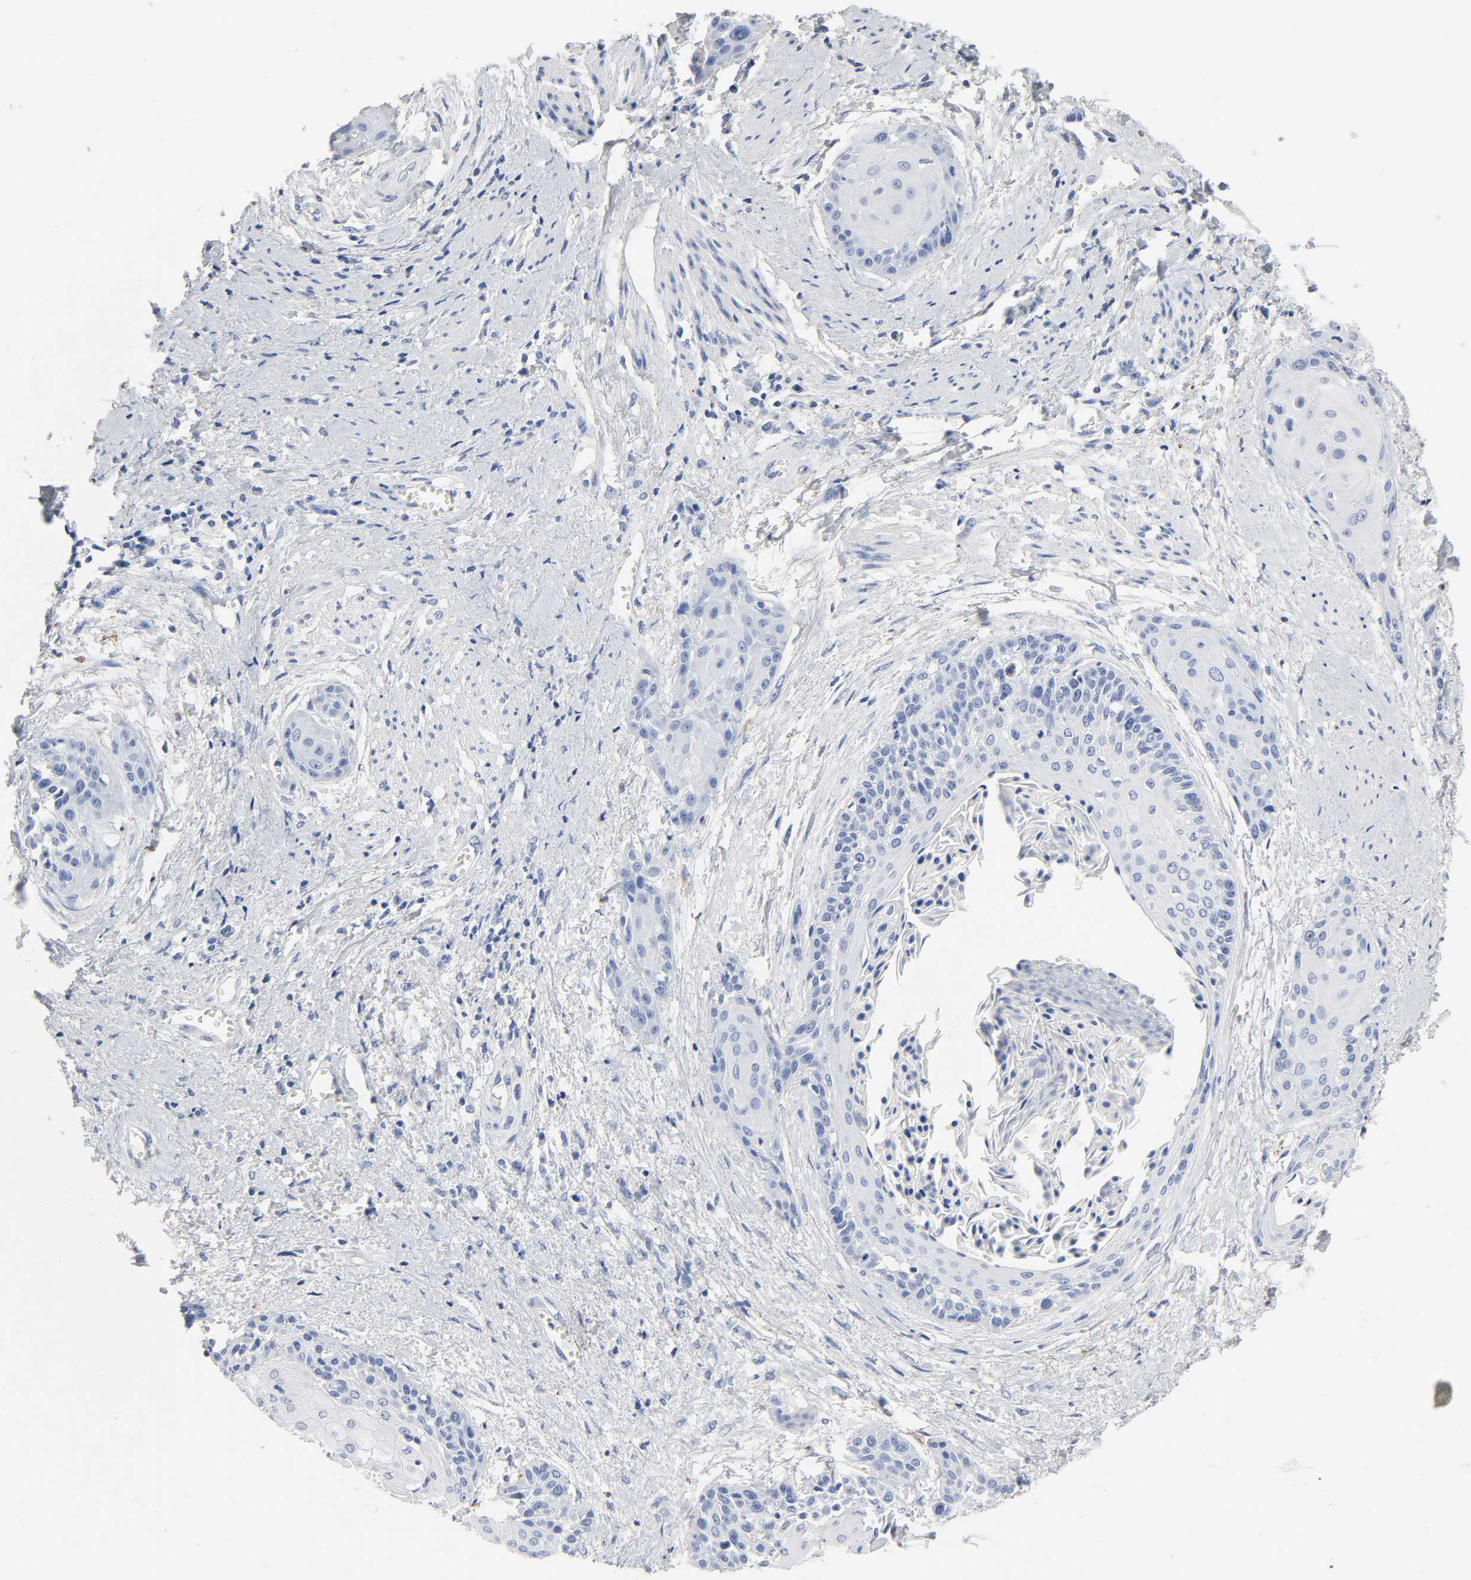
{"staining": {"intensity": "negative", "quantity": "none", "location": "none"}, "tissue": "cervical cancer", "cell_type": "Tumor cells", "image_type": "cancer", "snomed": [{"axis": "morphology", "description": "Squamous cell carcinoma, NOS"}, {"axis": "topography", "description": "Cervix"}], "caption": "A high-resolution histopathology image shows immunohistochemistry (IHC) staining of cervical cancer (squamous cell carcinoma), which demonstrates no significant staining in tumor cells.", "gene": "PLP1", "patient": {"sex": "female", "age": 57}}